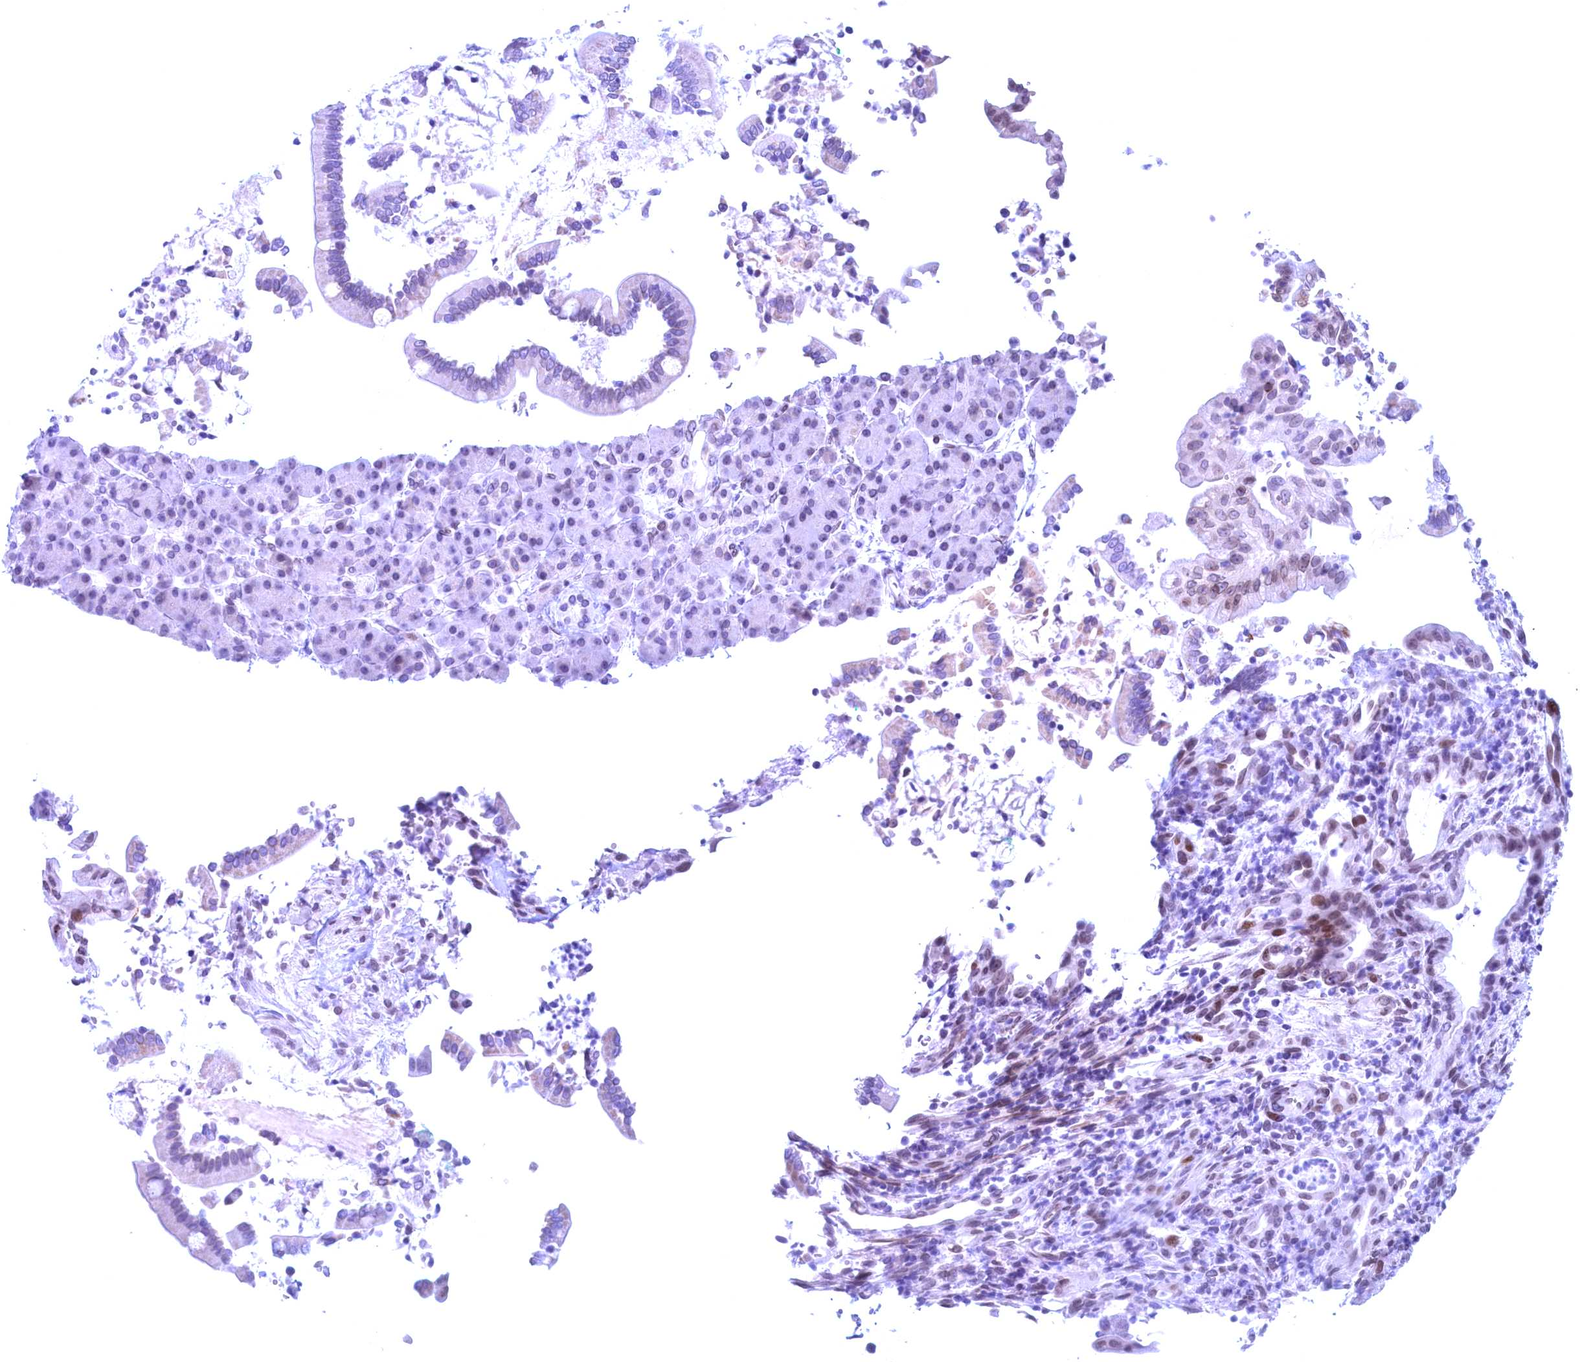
{"staining": {"intensity": "weak", "quantity": "<25%", "location": "nuclear"}, "tissue": "pancreatic cancer", "cell_type": "Tumor cells", "image_type": "cancer", "snomed": [{"axis": "morphology", "description": "Normal tissue, NOS"}, {"axis": "morphology", "description": "Adenocarcinoma, NOS"}, {"axis": "topography", "description": "Pancreas"}], "caption": "Tumor cells show no significant protein expression in pancreatic cancer (adenocarcinoma). (DAB immunohistochemistry visualized using brightfield microscopy, high magnification).", "gene": "GPSM1", "patient": {"sex": "female", "age": 55}}